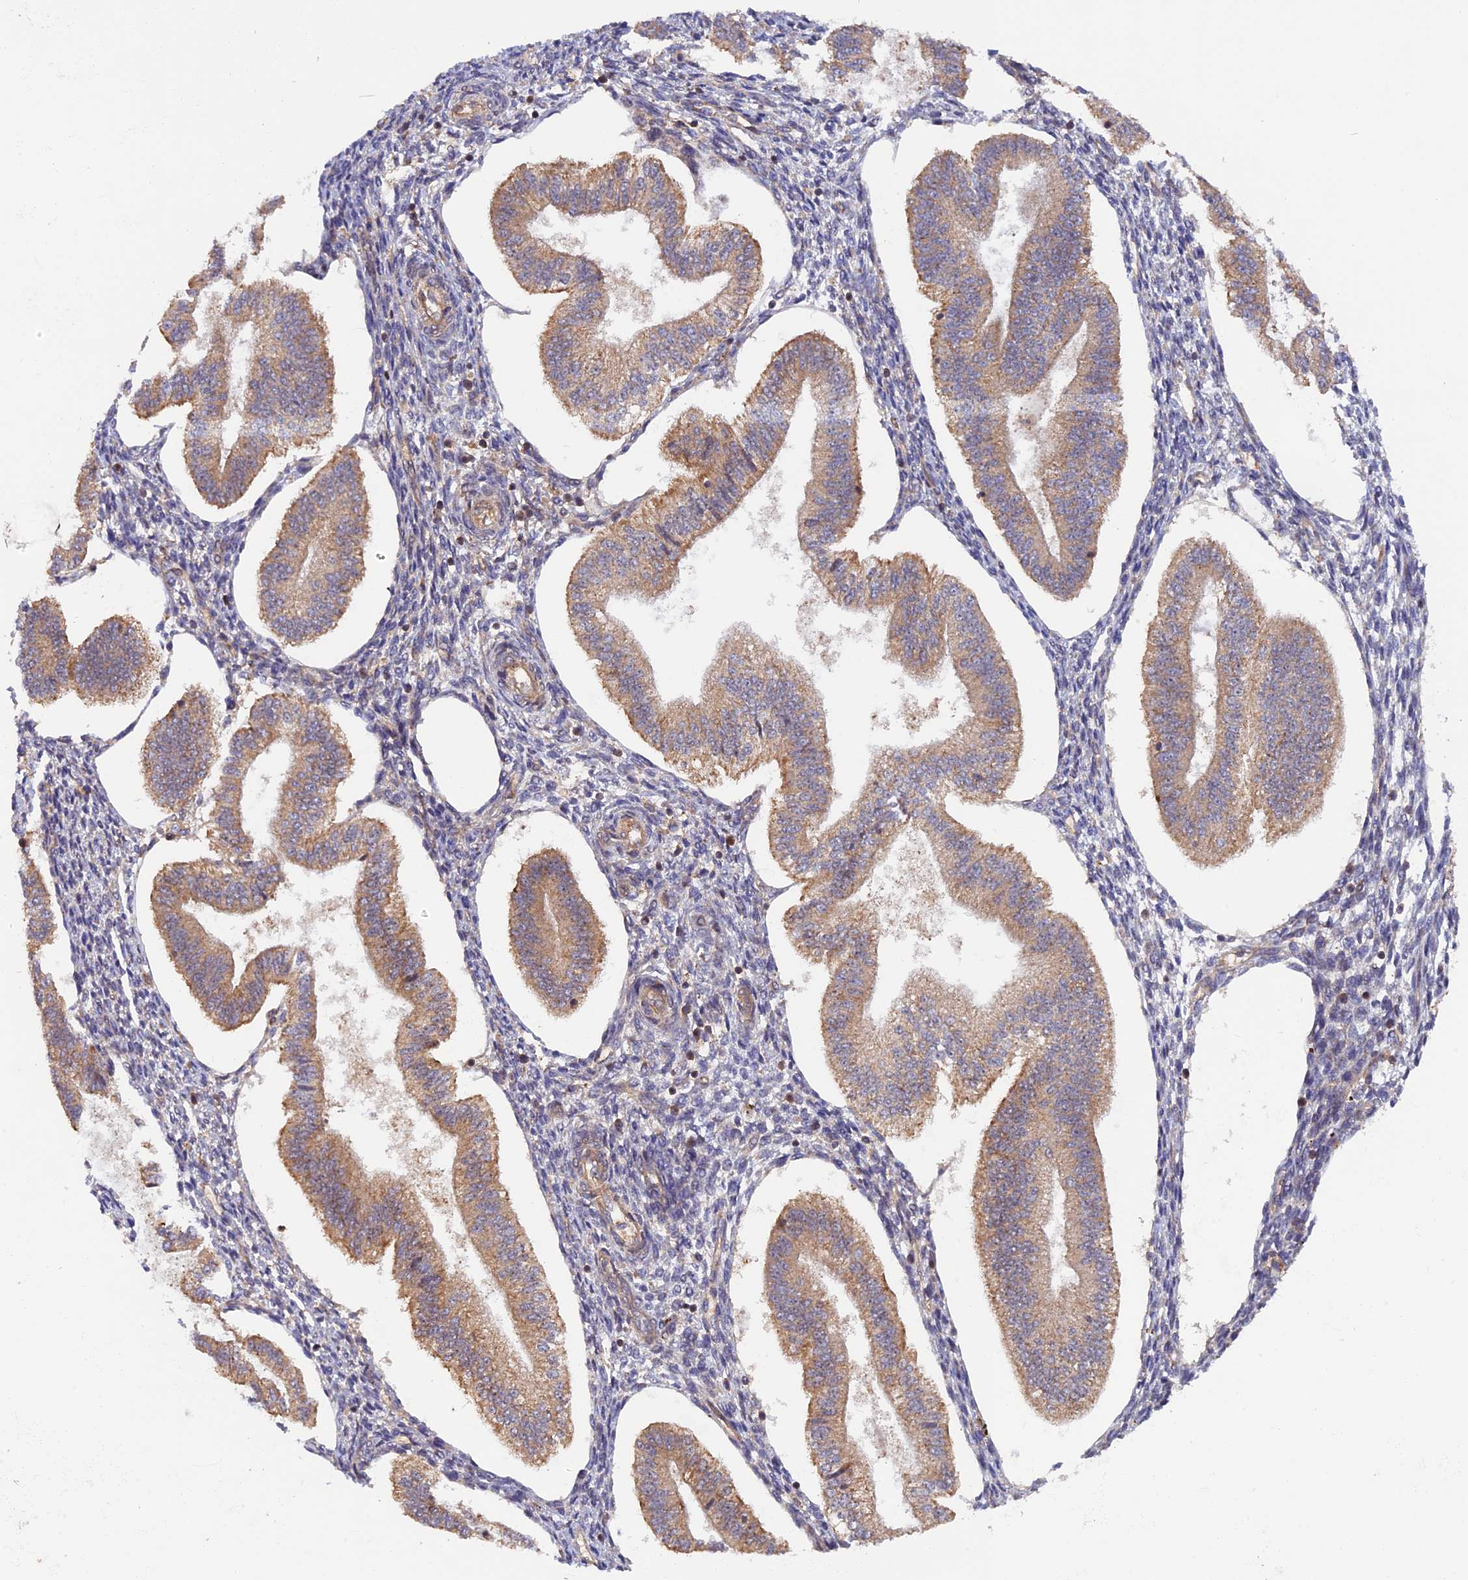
{"staining": {"intensity": "weak", "quantity": "<25%", "location": "cytoplasmic/membranous"}, "tissue": "endometrium", "cell_type": "Cells in endometrial stroma", "image_type": "normal", "snomed": [{"axis": "morphology", "description": "Normal tissue, NOS"}, {"axis": "topography", "description": "Endometrium"}], "caption": "There is no significant expression in cells in endometrial stroma of endometrium. The staining is performed using DAB brown chromogen with nuclei counter-stained in using hematoxylin.", "gene": "FERMT1", "patient": {"sex": "female", "age": 34}}